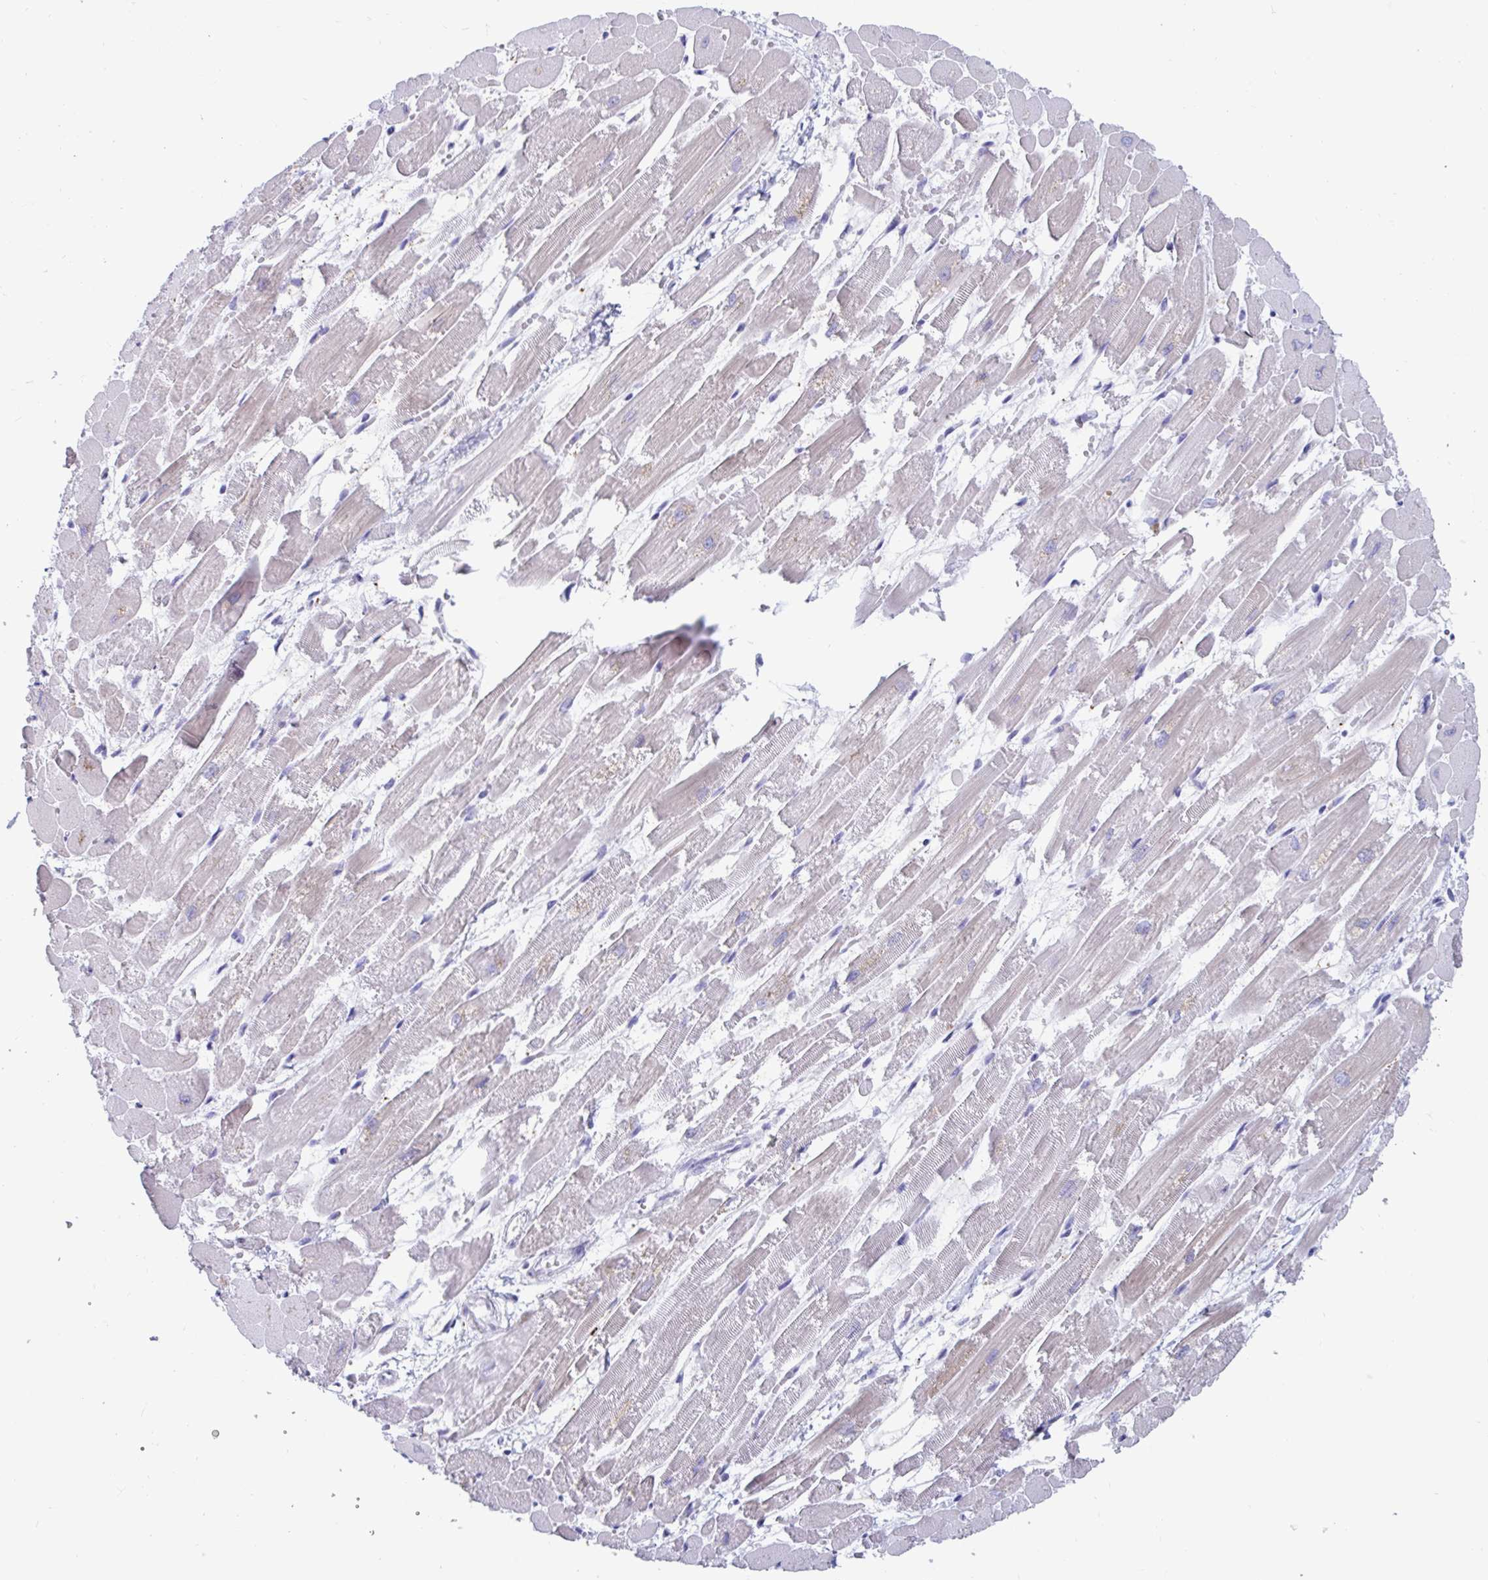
{"staining": {"intensity": "moderate", "quantity": "<25%", "location": "cytoplasmic/membranous,nuclear"}, "tissue": "heart muscle", "cell_type": "Cardiomyocytes", "image_type": "normal", "snomed": [{"axis": "morphology", "description": "Normal tissue, NOS"}, {"axis": "topography", "description": "Heart"}], "caption": "This is an image of IHC staining of unremarkable heart muscle, which shows moderate positivity in the cytoplasmic/membranous,nuclear of cardiomyocytes.", "gene": "GKN2", "patient": {"sex": "female", "age": 52}}